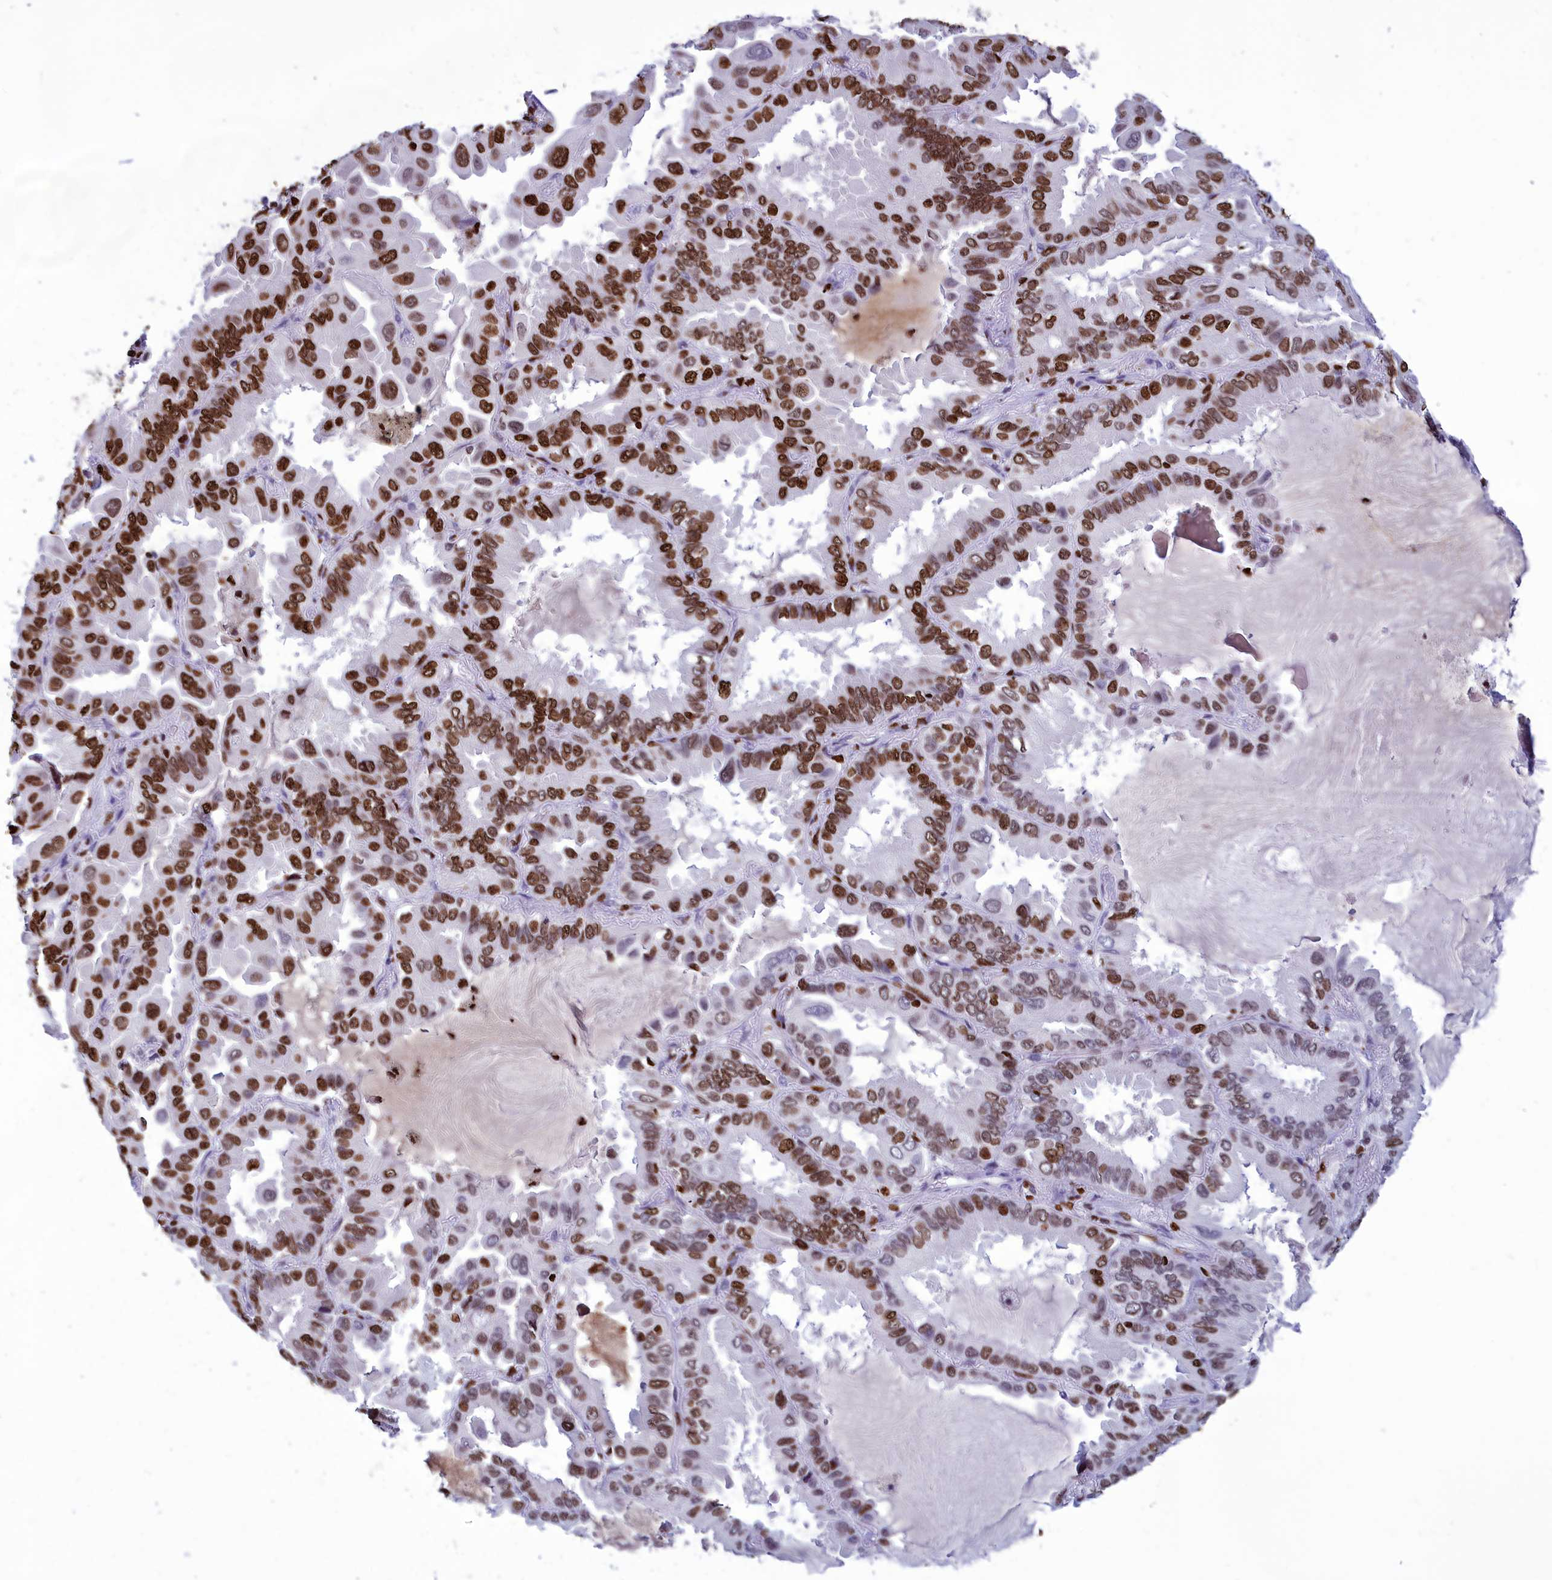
{"staining": {"intensity": "strong", "quantity": ">75%", "location": "nuclear"}, "tissue": "lung cancer", "cell_type": "Tumor cells", "image_type": "cancer", "snomed": [{"axis": "morphology", "description": "Adenocarcinoma, NOS"}, {"axis": "topography", "description": "Lung"}], "caption": "DAB immunohistochemical staining of human lung adenocarcinoma demonstrates strong nuclear protein expression in approximately >75% of tumor cells. (DAB IHC with brightfield microscopy, high magnification).", "gene": "AKAP17A", "patient": {"sex": "male", "age": 64}}